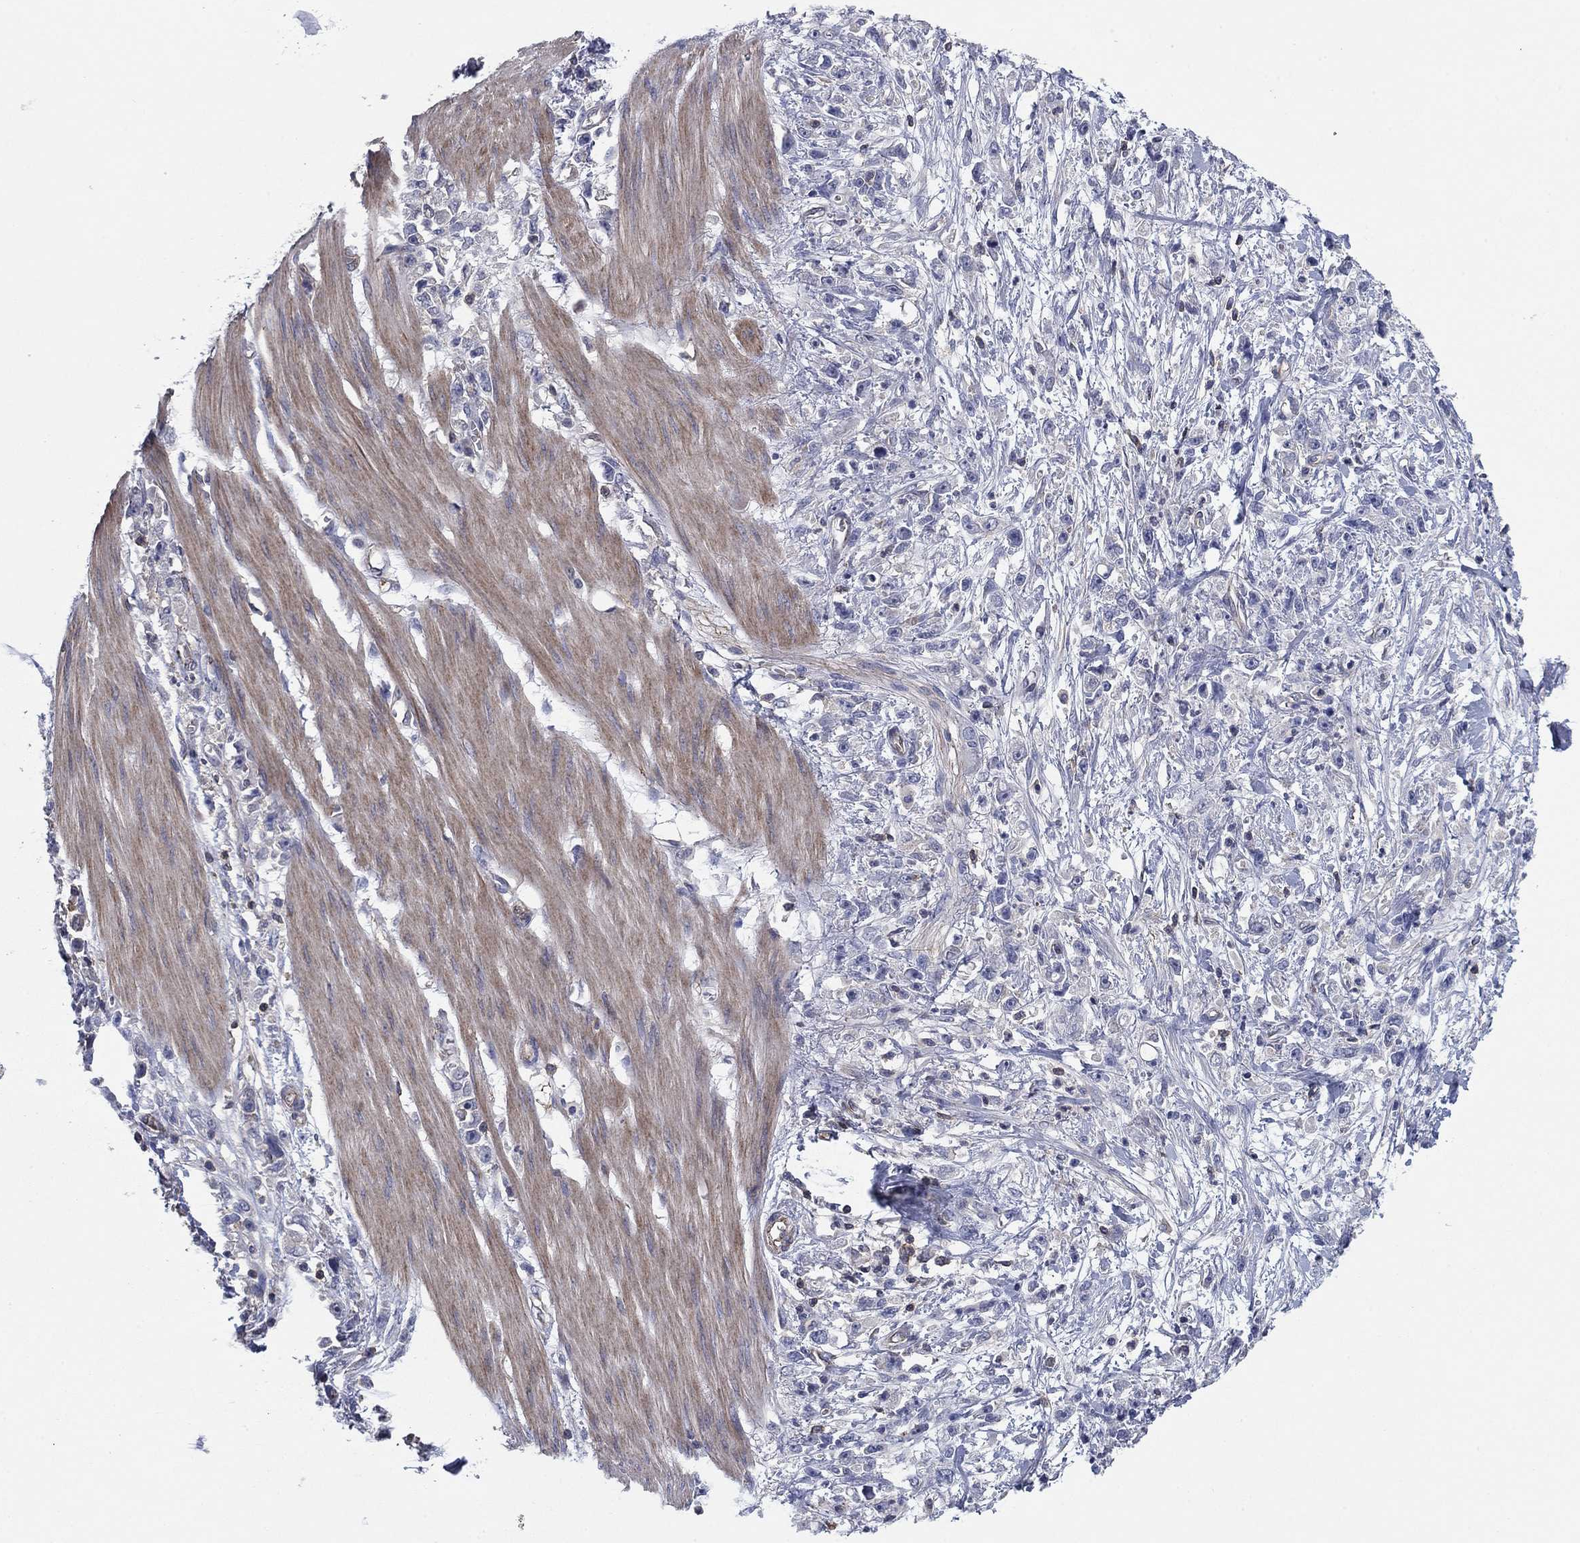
{"staining": {"intensity": "negative", "quantity": "none", "location": "none"}, "tissue": "stomach cancer", "cell_type": "Tumor cells", "image_type": "cancer", "snomed": [{"axis": "morphology", "description": "Adenocarcinoma, NOS"}, {"axis": "topography", "description": "Stomach"}], "caption": "Immunohistochemistry of stomach cancer demonstrates no positivity in tumor cells.", "gene": "PSD4", "patient": {"sex": "female", "age": 59}}